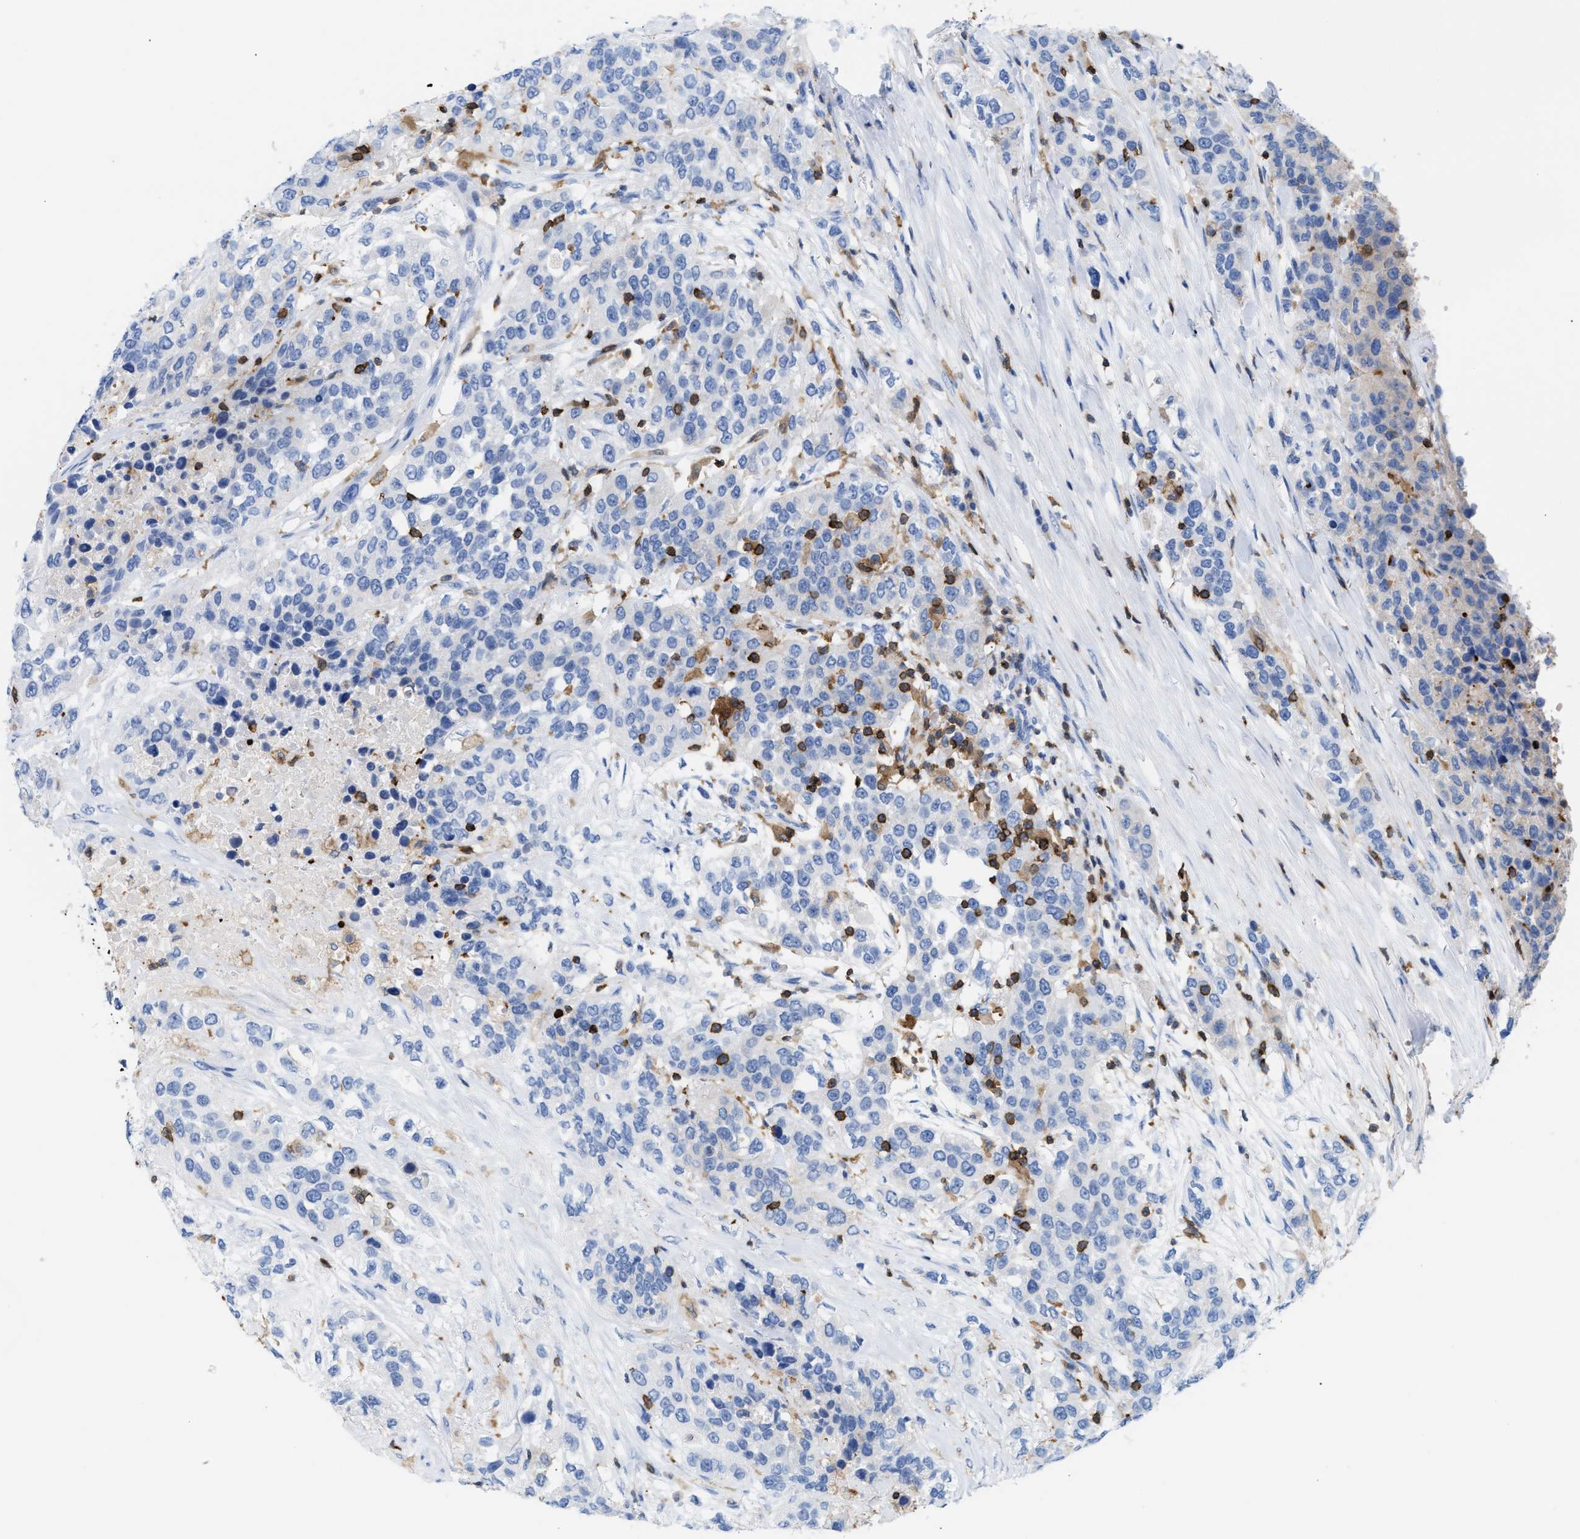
{"staining": {"intensity": "negative", "quantity": "none", "location": "none"}, "tissue": "urothelial cancer", "cell_type": "Tumor cells", "image_type": "cancer", "snomed": [{"axis": "morphology", "description": "Urothelial carcinoma, High grade"}, {"axis": "topography", "description": "Urinary bladder"}], "caption": "IHC histopathology image of high-grade urothelial carcinoma stained for a protein (brown), which displays no expression in tumor cells.", "gene": "LCP1", "patient": {"sex": "female", "age": 80}}